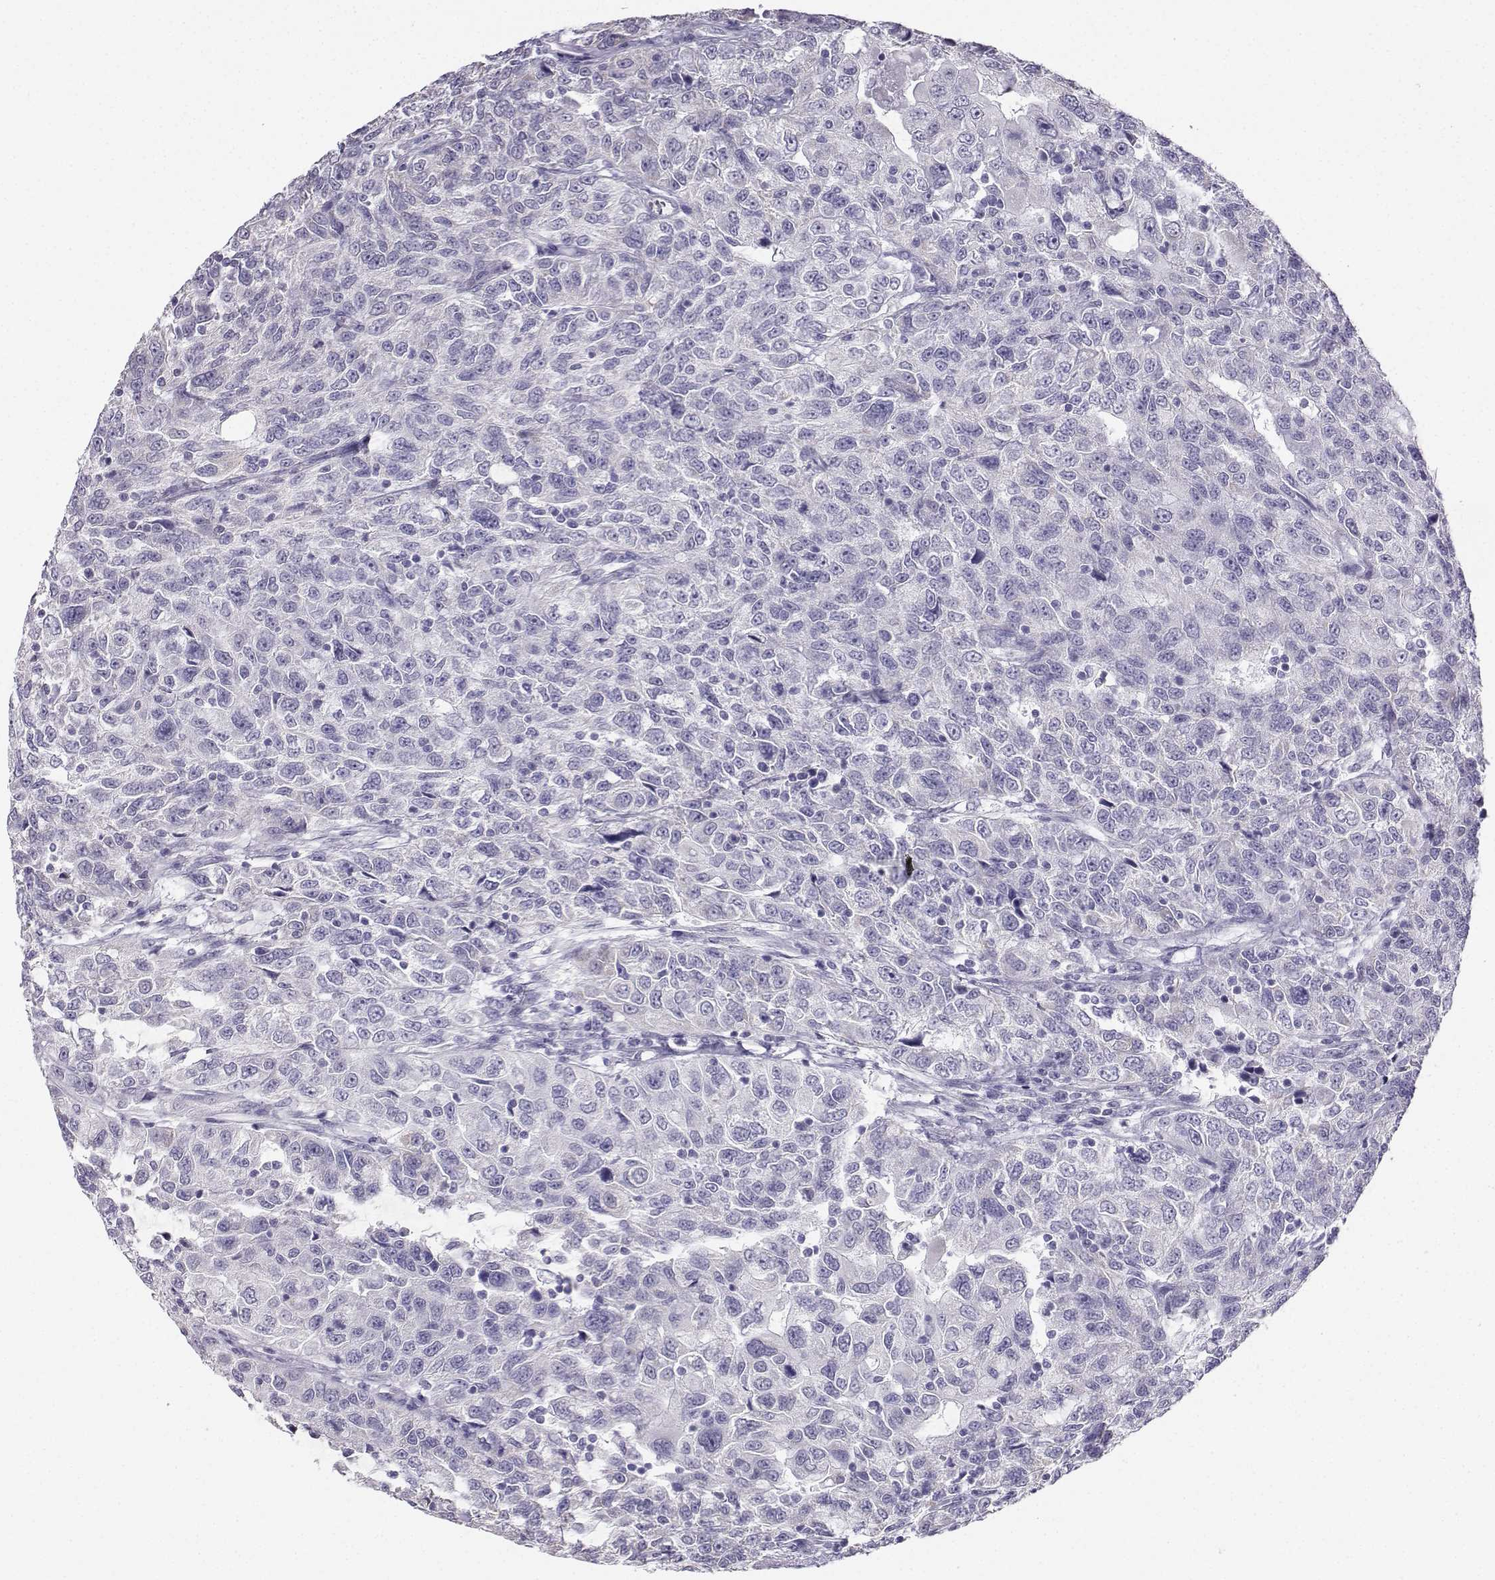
{"staining": {"intensity": "negative", "quantity": "none", "location": "none"}, "tissue": "urothelial cancer", "cell_type": "Tumor cells", "image_type": "cancer", "snomed": [{"axis": "morphology", "description": "Urothelial carcinoma, NOS"}, {"axis": "morphology", "description": "Urothelial carcinoma, High grade"}, {"axis": "topography", "description": "Urinary bladder"}], "caption": "There is no significant expression in tumor cells of high-grade urothelial carcinoma. Nuclei are stained in blue.", "gene": "AVP", "patient": {"sex": "female", "age": 73}}